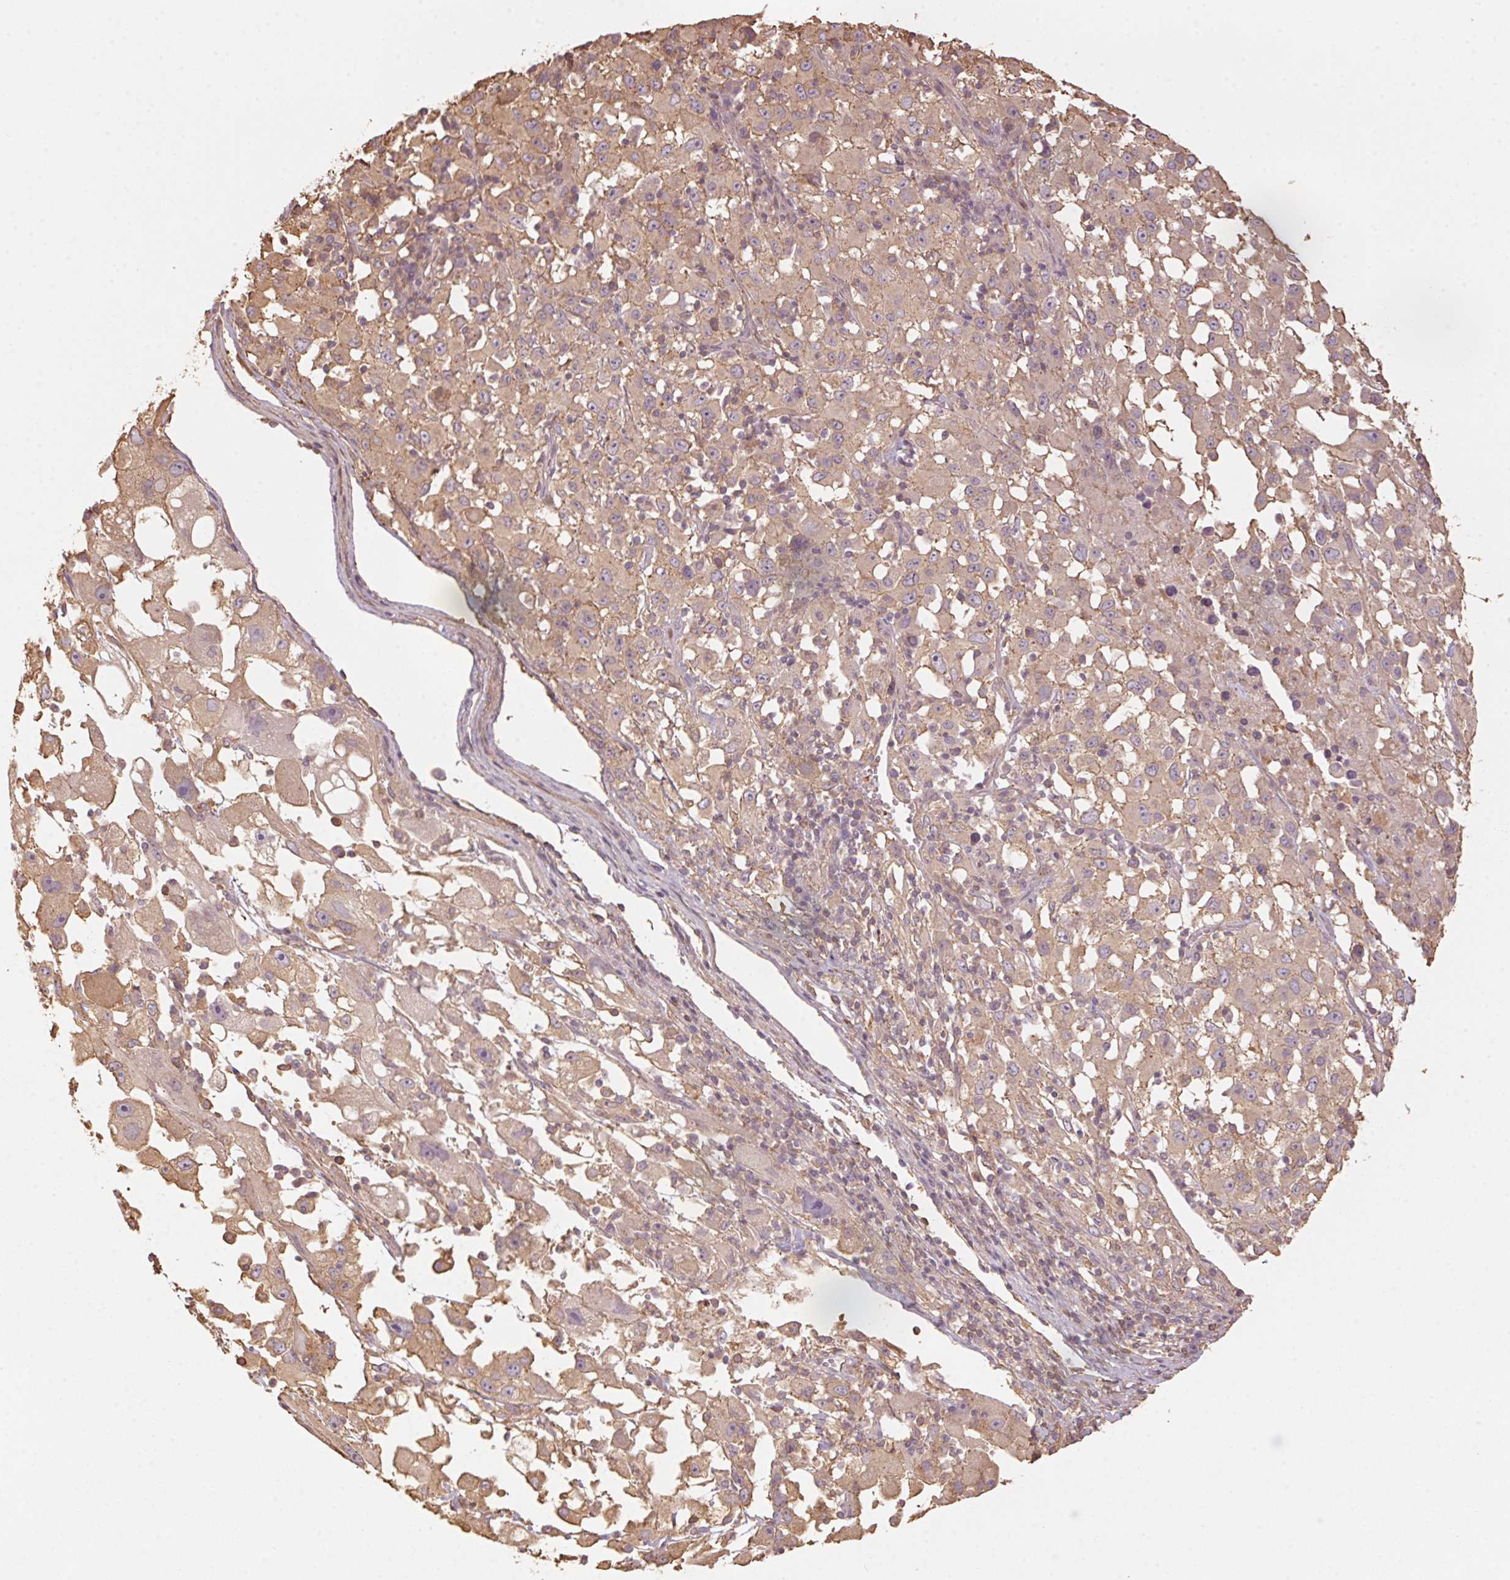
{"staining": {"intensity": "weak", "quantity": ">75%", "location": "cytoplasmic/membranous"}, "tissue": "melanoma", "cell_type": "Tumor cells", "image_type": "cancer", "snomed": [{"axis": "morphology", "description": "Malignant melanoma, Metastatic site"}, {"axis": "topography", "description": "Soft tissue"}], "caption": "Melanoma stained with a brown dye demonstrates weak cytoplasmic/membranous positive positivity in about >75% of tumor cells.", "gene": "QDPR", "patient": {"sex": "male", "age": 50}}